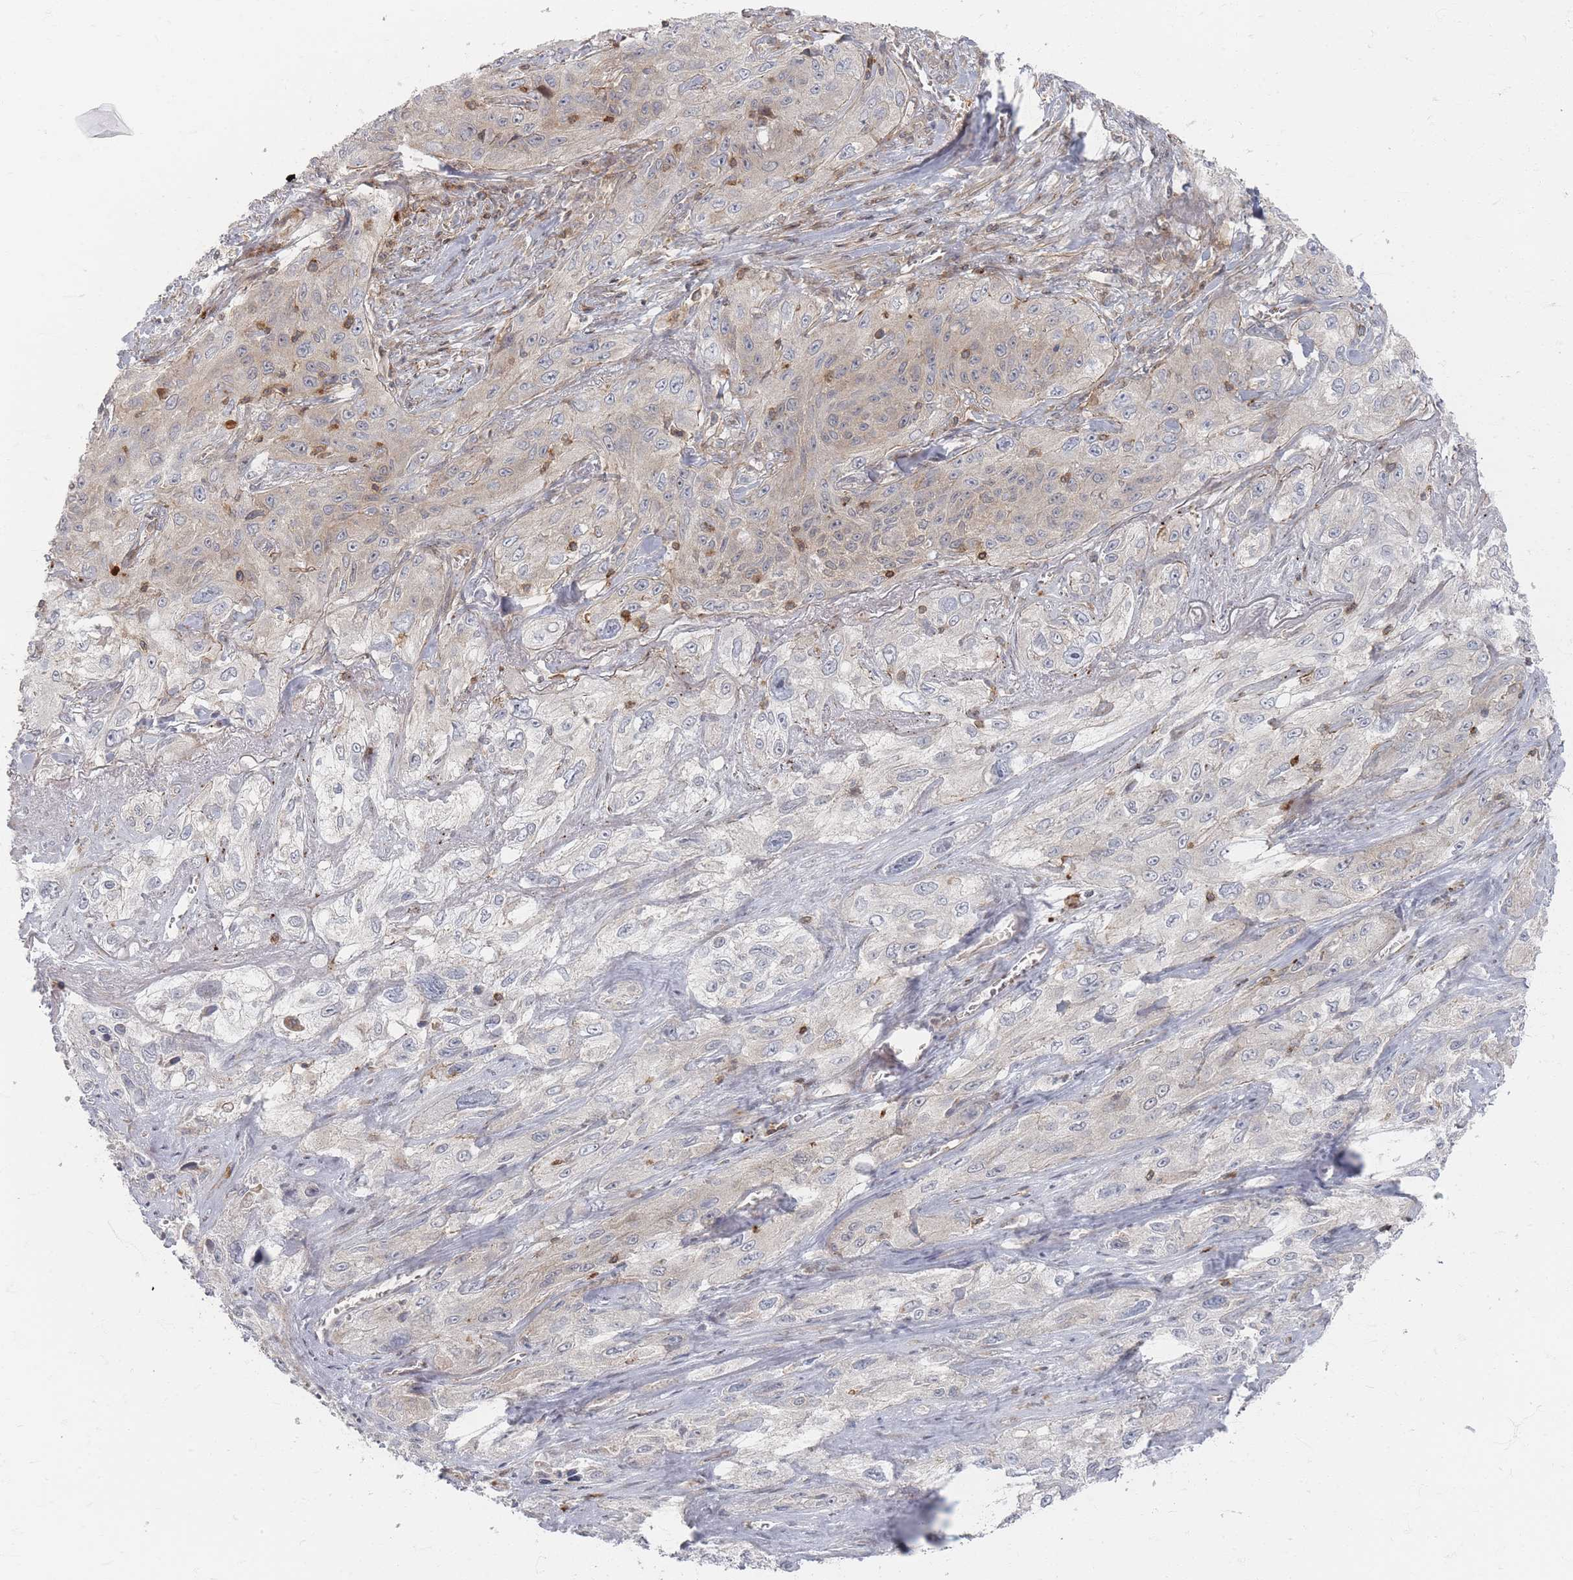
{"staining": {"intensity": "negative", "quantity": "none", "location": "none"}, "tissue": "lung cancer", "cell_type": "Tumor cells", "image_type": "cancer", "snomed": [{"axis": "morphology", "description": "Squamous cell carcinoma, NOS"}, {"axis": "topography", "description": "Lung"}], "caption": "An image of human lung cancer (squamous cell carcinoma) is negative for staining in tumor cells.", "gene": "ZNF852", "patient": {"sex": "female", "age": 69}}